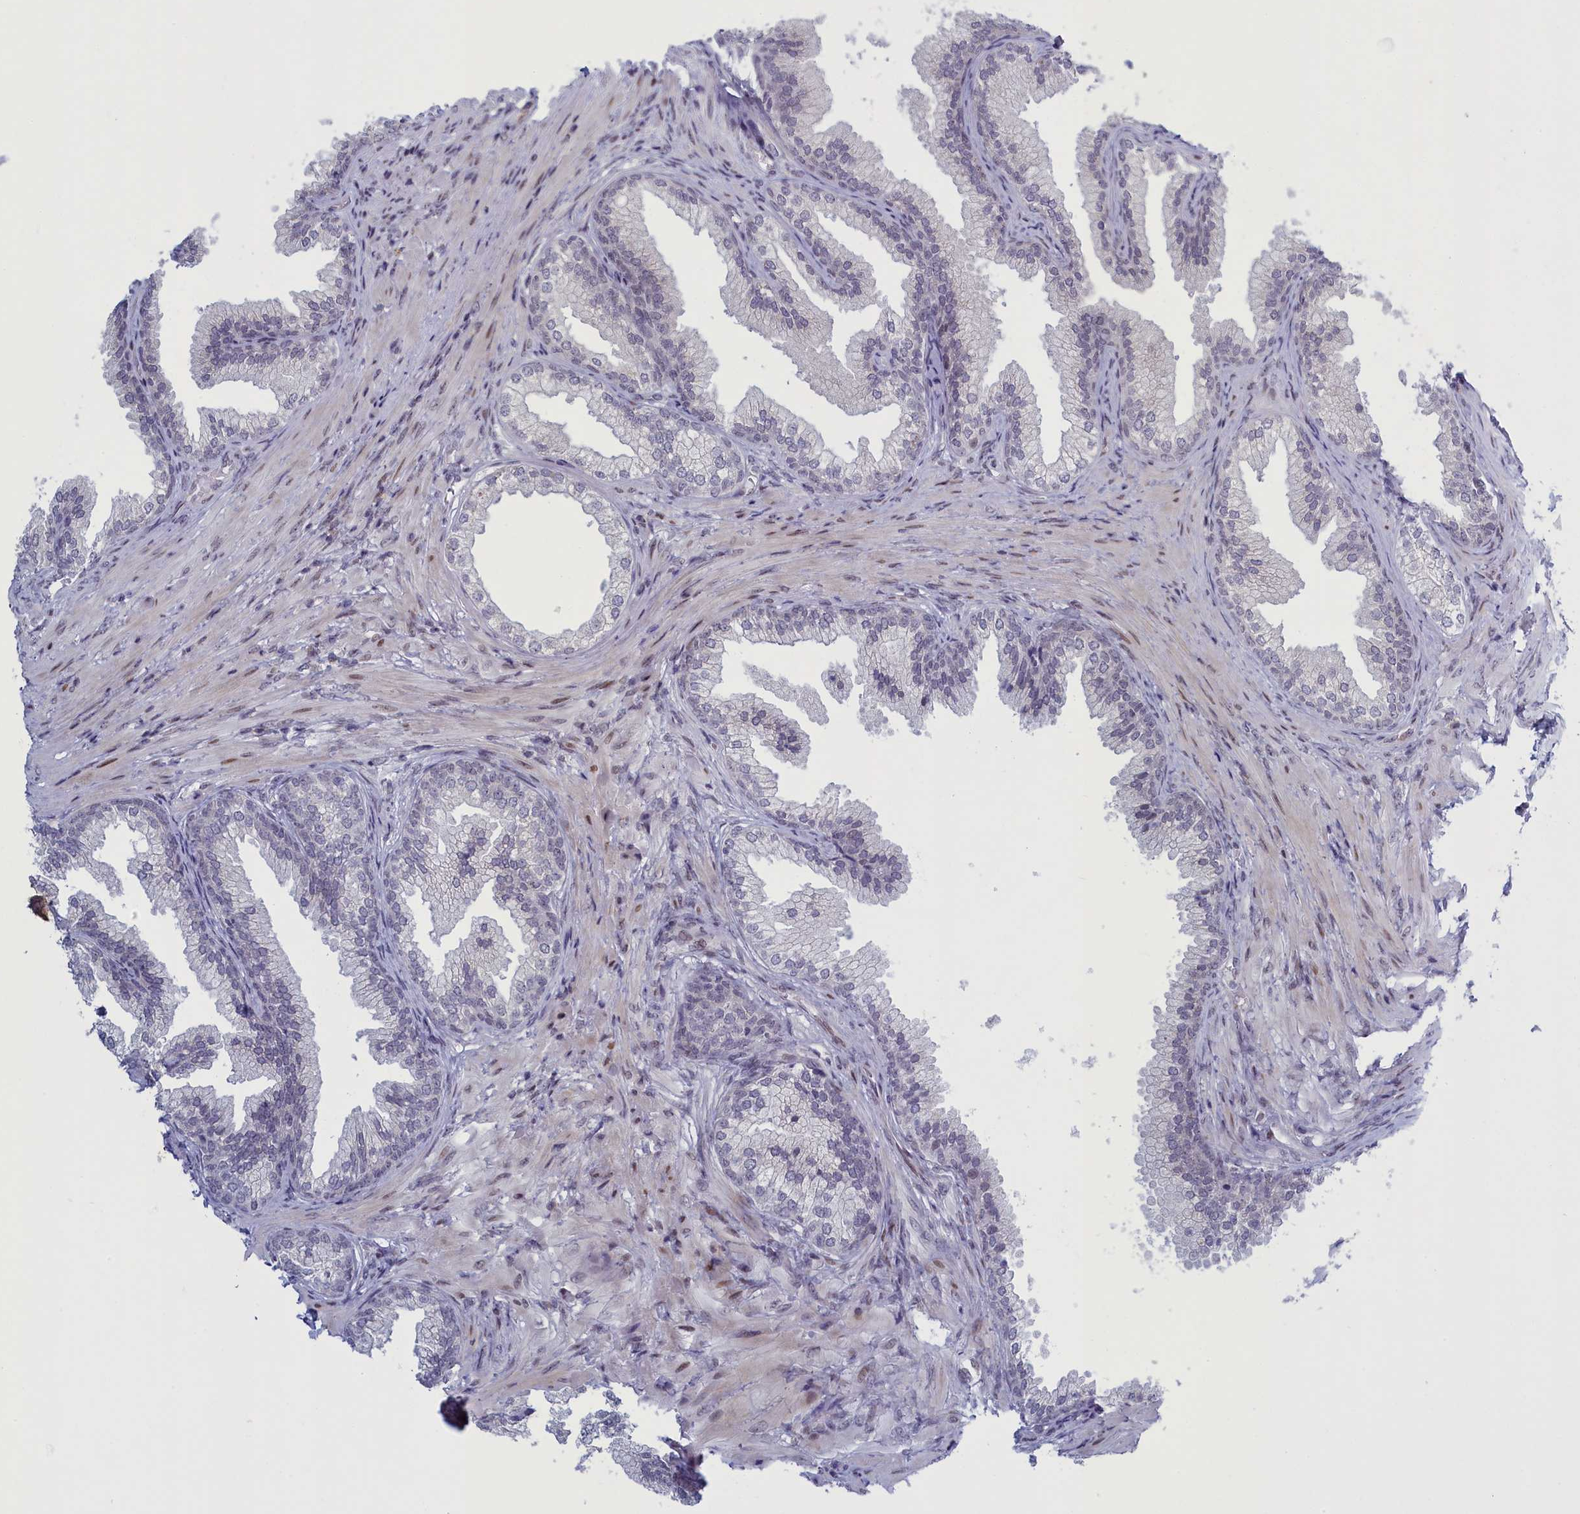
{"staining": {"intensity": "negative", "quantity": "none", "location": "none"}, "tissue": "prostate", "cell_type": "Glandular cells", "image_type": "normal", "snomed": [{"axis": "morphology", "description": "Normal tissue, NOS"}, {"axis": "topography", "description": "Prostate"}], "caption": "Immunohistochemical staining of normal prostate reveals no significant positivity in glandular cells. (DAB (3,3'-diaminobenzidine) IHC with hematoxylin counter stain).", "gene": "ATF7IP2", "patient": {"sex": "male", "age": 76}}